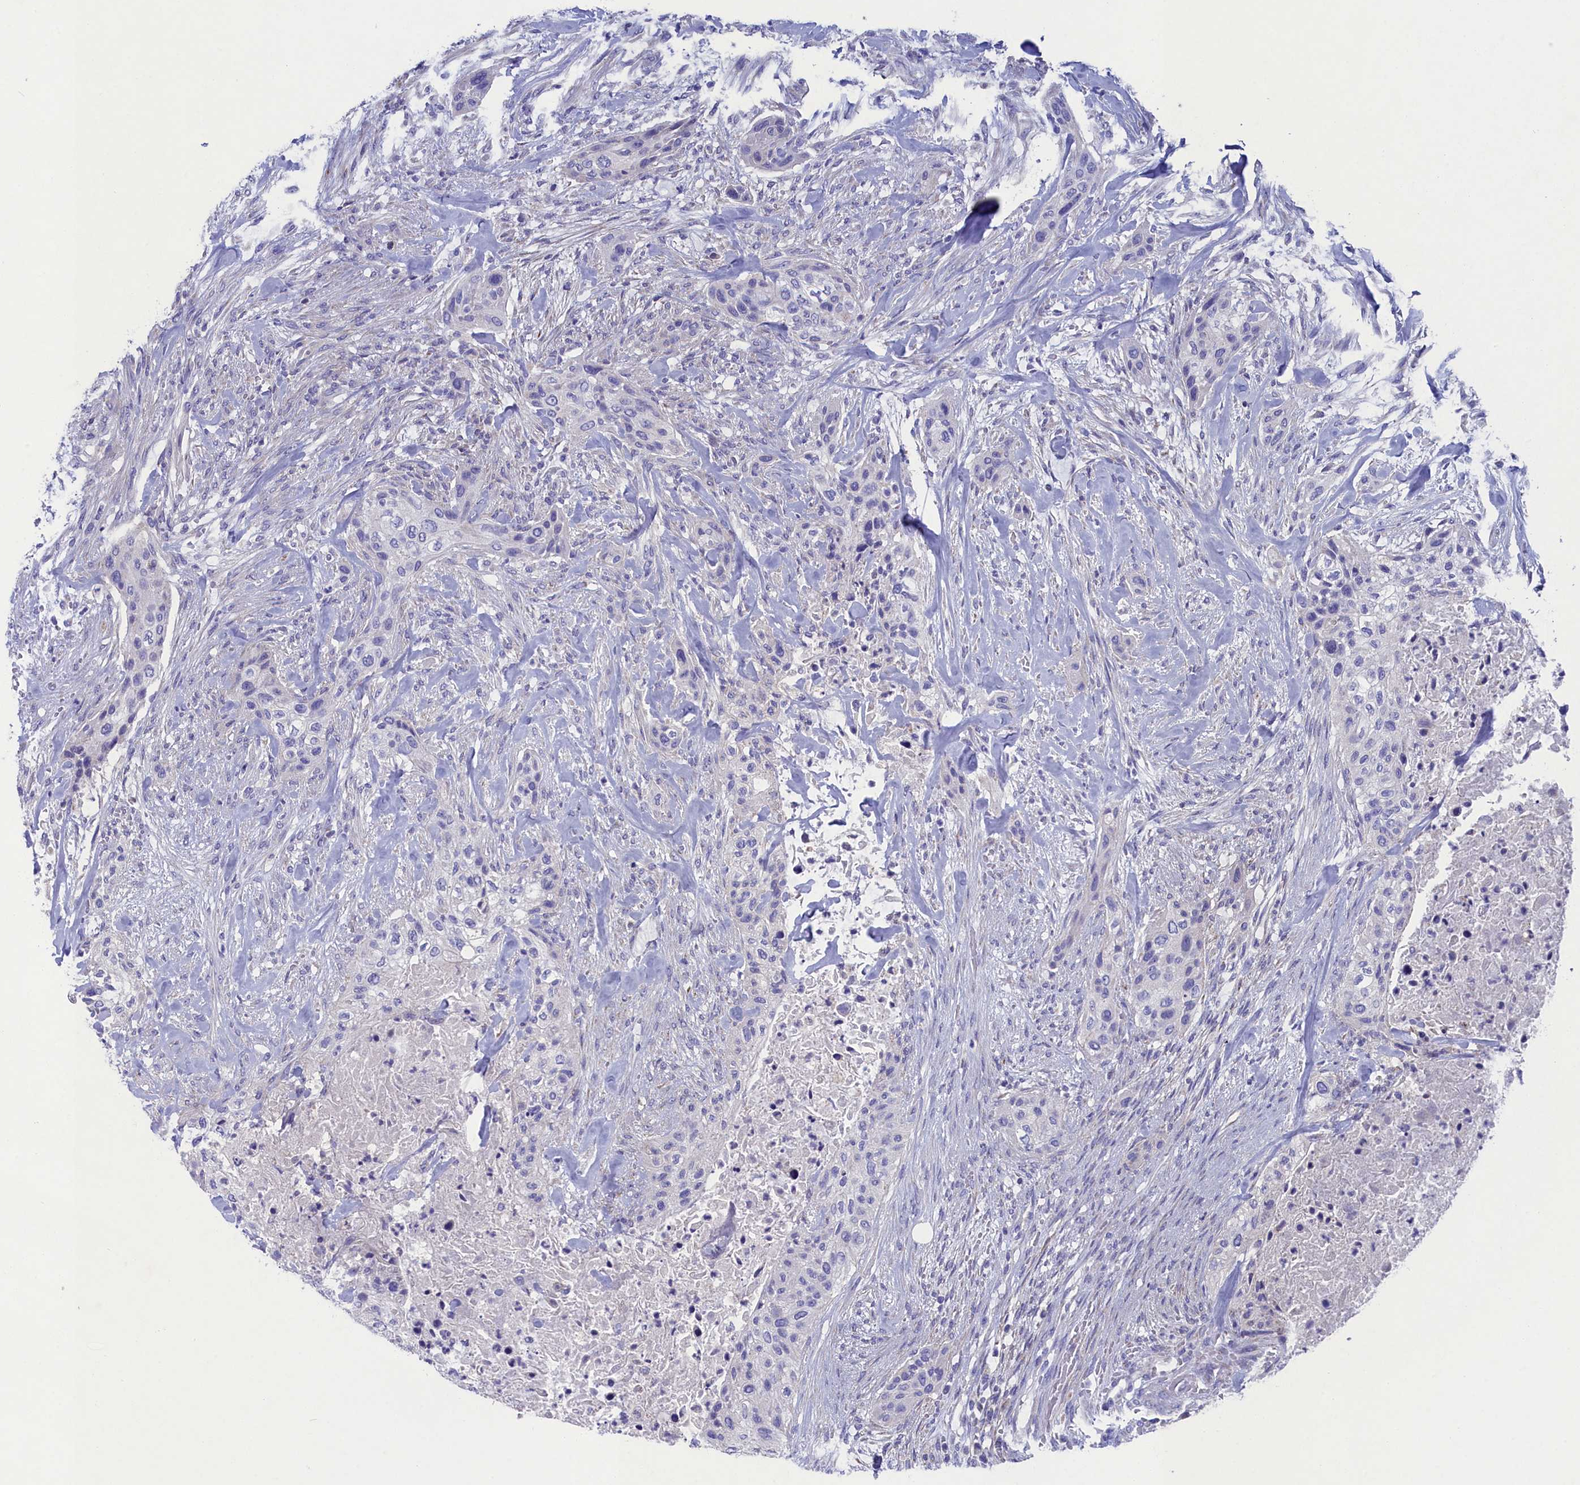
{"staining": {"intensity": "negative", "quantity": "none", "location": "none"}, "tissue": "urothelial cancer", "cell_type": "Tumor cells", "image_type": "cancer", "snomed": [{"axis": "morphology", "description": "Urothelial carcinoma, High grade"}, {"axis": "topography", "description": "Urinary bladder"}], "caption": "Immunohistochemistry (IHC) image of human urothelial cancer stained for a protein (brown), which demonstrates no positivity in tumor cells. (Brightfield microscopy of DAB (3,3'-diaminobenzidine) immunohistochemistry at high magnification).", "gene": "PRDM12", "patient": {"sex": "male", "age": 35}}